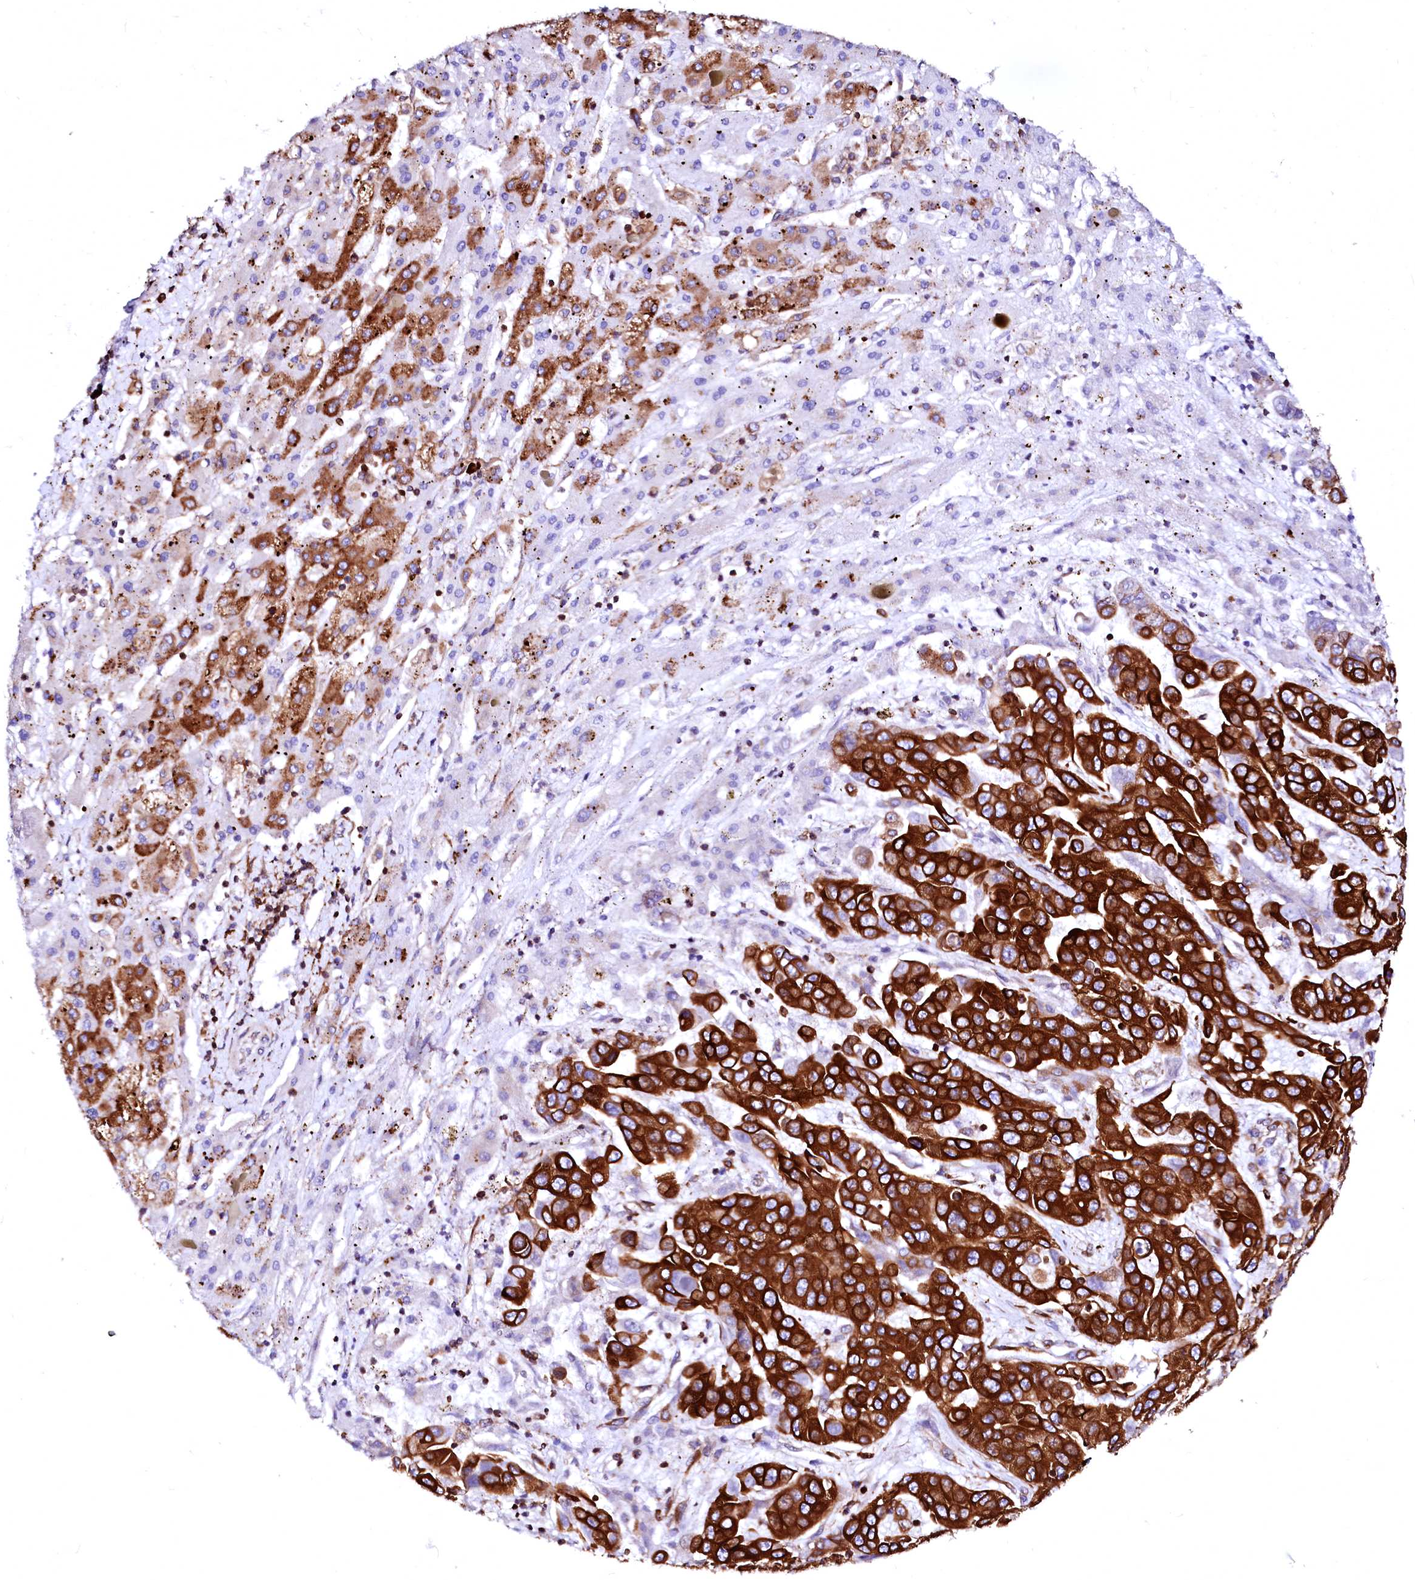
{"staining": {"intensity": "strong", "quantity": ">75%", "location": "cytoplasmic/membranous"}, "tissue": "liver cancer", "cell_type": "Tumor cells", "image_type": "cancer", "snomed": [{"axis": "morphology", "description": "Cholangiocarcinoma"}, {"axis": "topography", "description": "Liver"}], "caption": "Immunohistochemistry micrograph of human liver cancer (cholangiocarcinoma) stained for a protein (brown), which reveals high levels of strong cytoplasmic/membranous staining in about >75% of tumor cells.", "gene": "DERL1", "patient": {"sex": "female", "age": 52}}